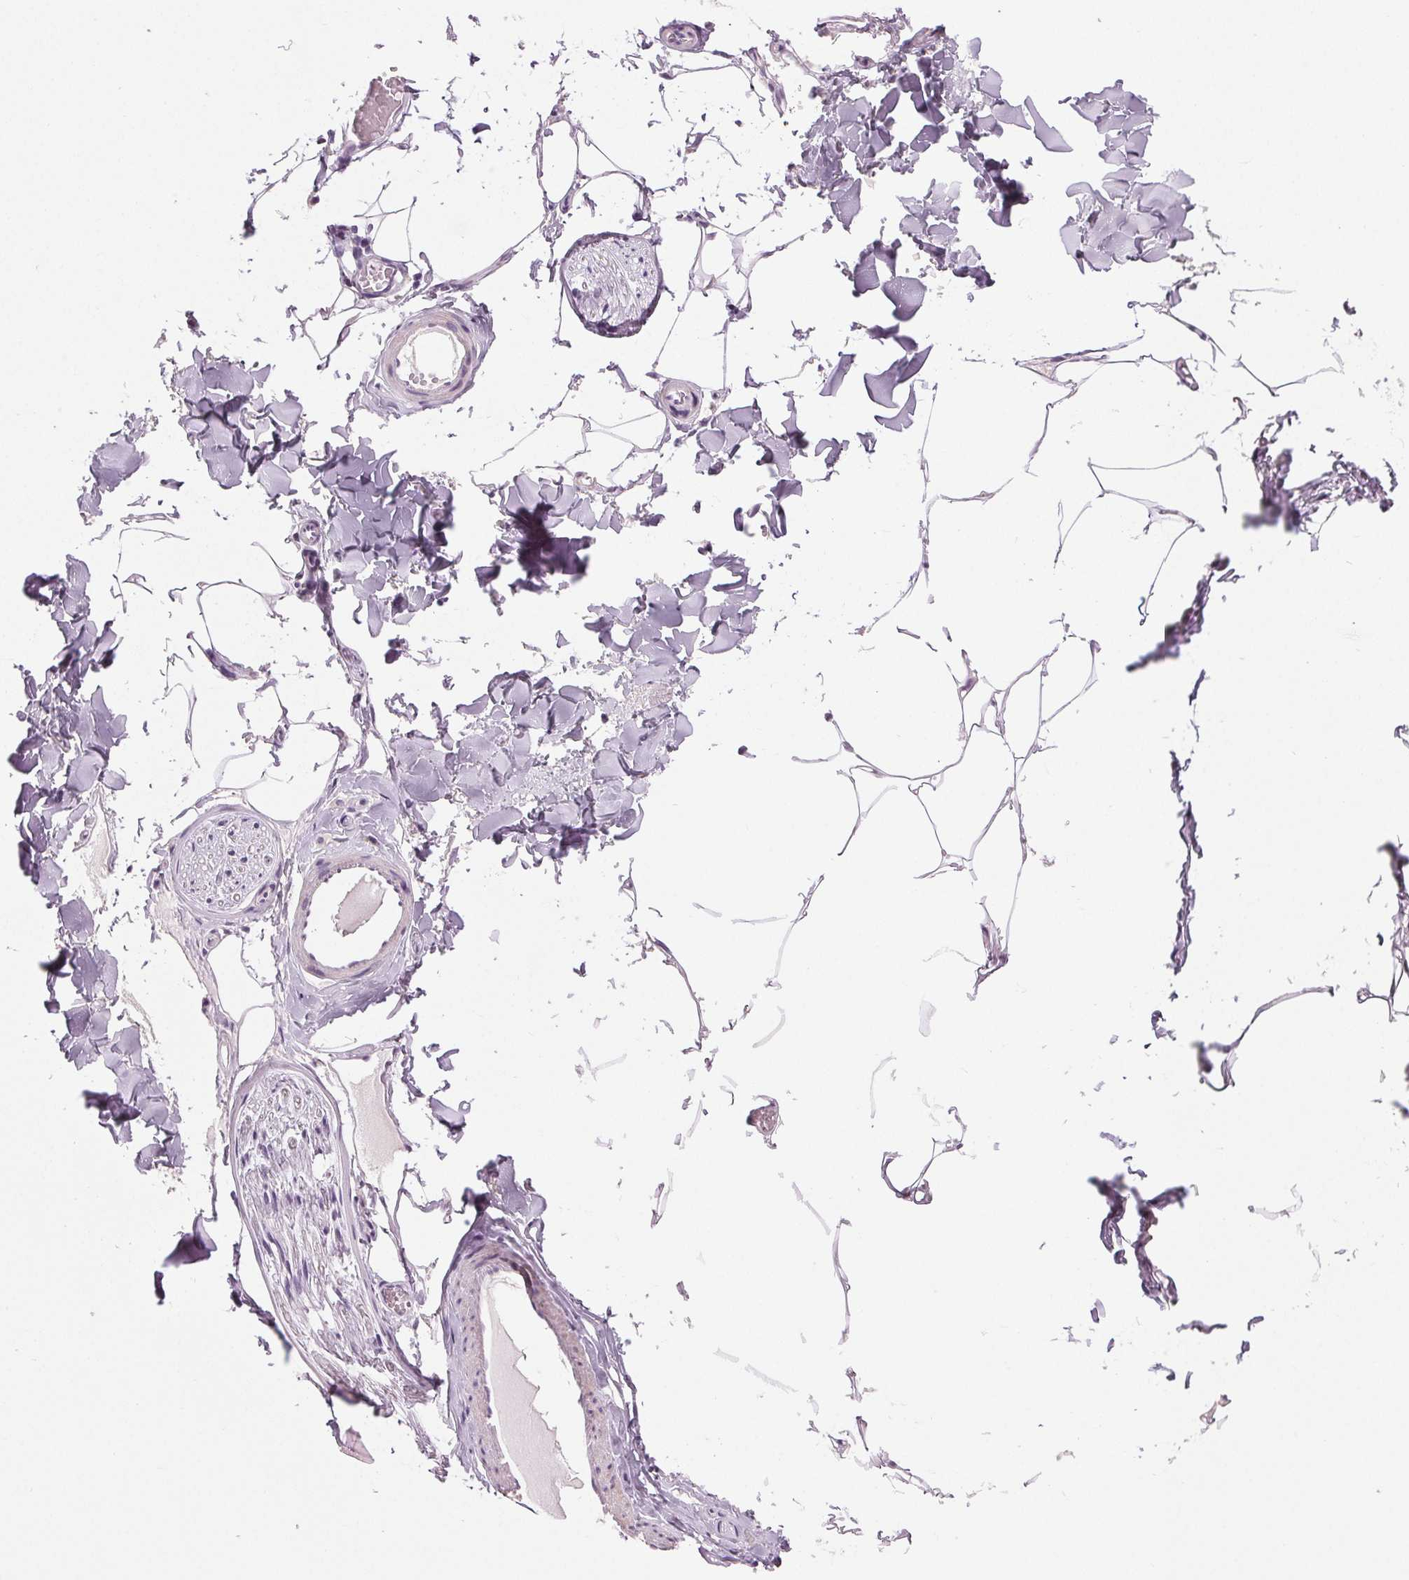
{"staining": {"intensity": "negative", "quantity": "none", "location": "none"}, "tissue": "adipose tissue", "cell_type": "Adipocytes", "image_type": "normal", "snomed": [{"axis": "morphology", "description": "Normal tissue, NOS"}, {"axis": "topography", "description": "Skin"}, {"axis": "topography", "description": "Peripheral nerve tissue"}], "caption": "Micrograph shows no protein positivity in adipocytes of benign adipose tissue. (Immunohistochemistry (ihc), brightfield microscopy, high magnification).", "gene": "MISP", "patient": {"sex": "female", "age": 45}}